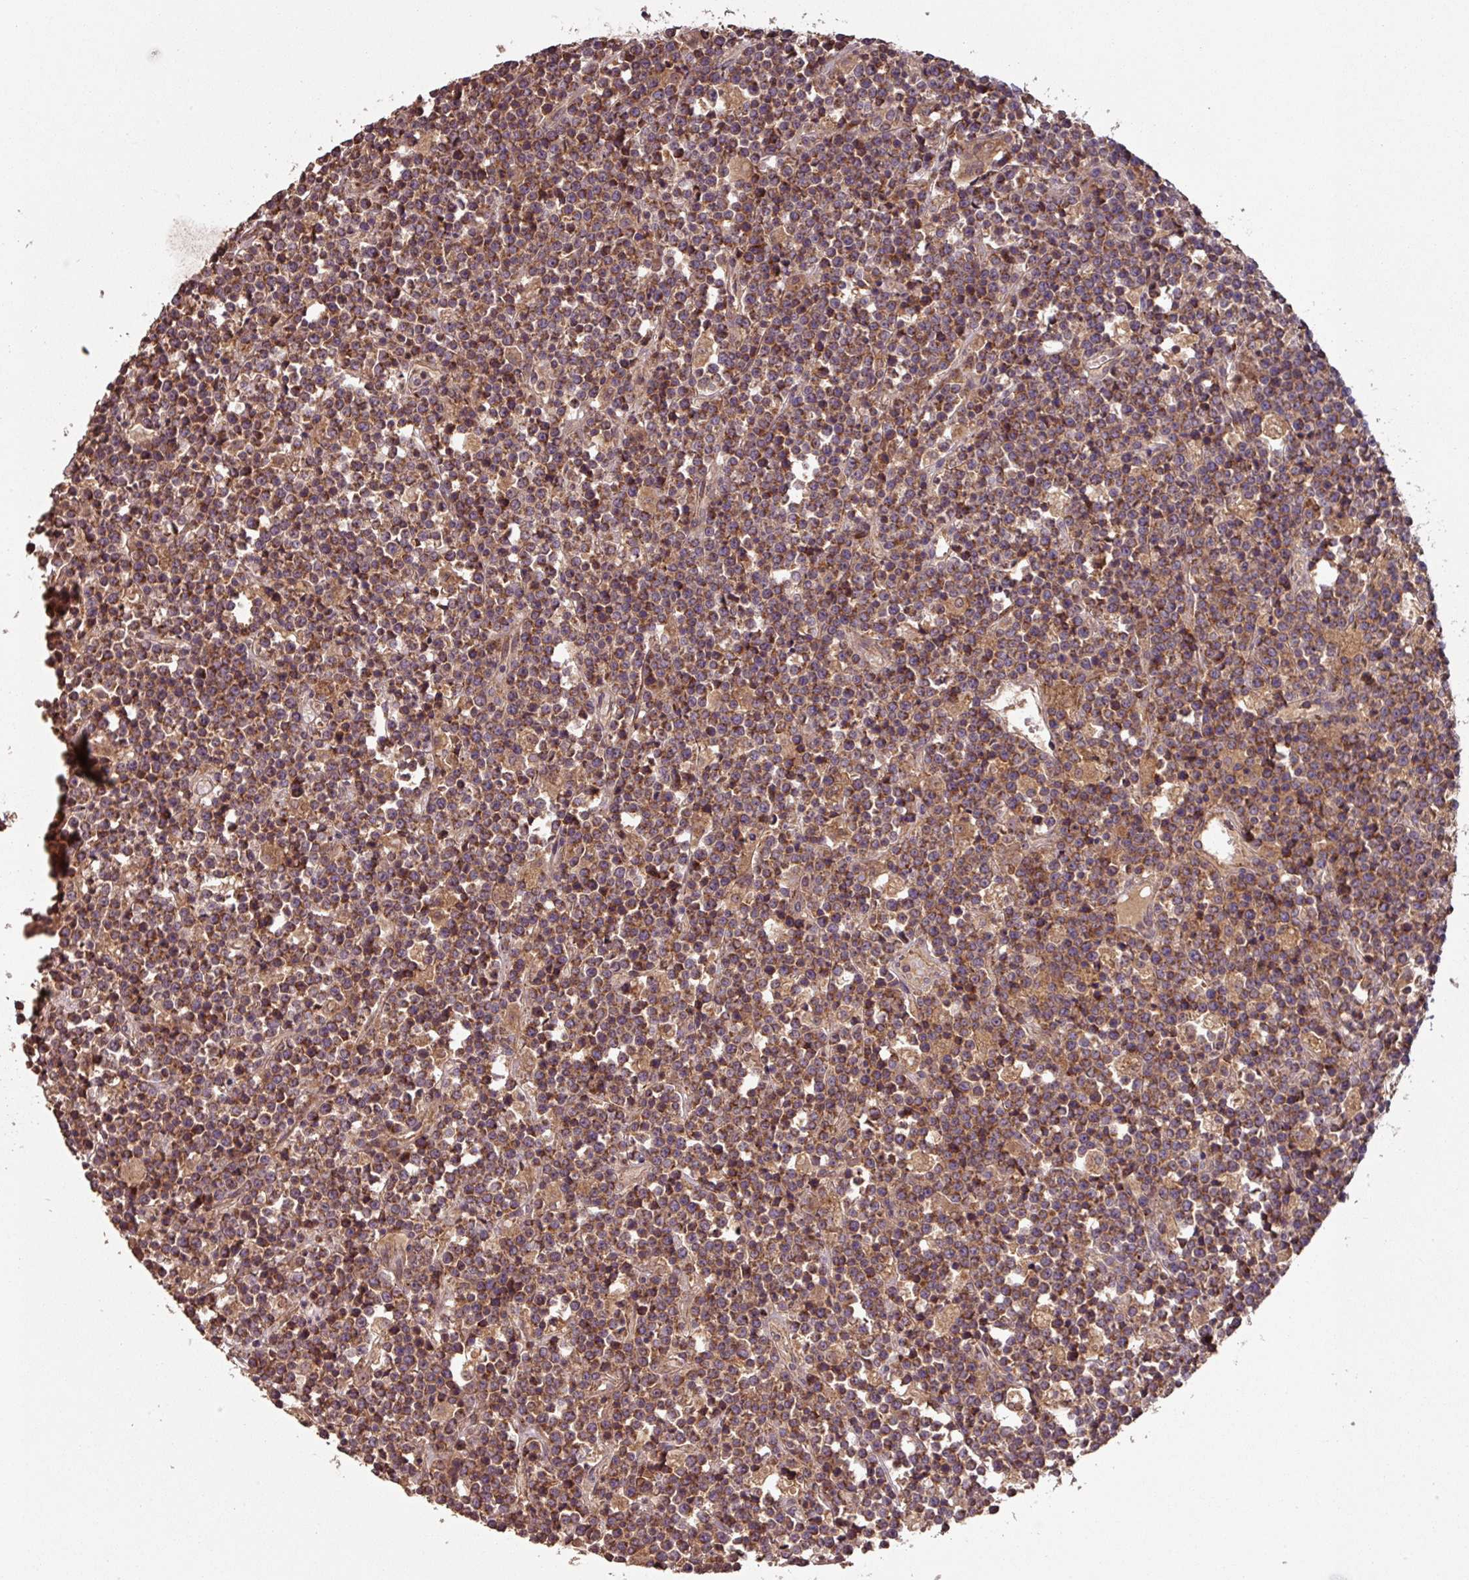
{"staining": {"intensity": "strong", "quantity": ">75%", "location": "cytoplasmic/membranous"}, "tissue": "lymphoma", "cell_type": "Tumor cells", "image_type": "cancer", "snomed": [{"axis": "morphology", "description": "Malignant lymphoma, non-Hodgkin's type, High grade"}, {"axis": "topography", "description": "Ovary"}], "caption": "Lymphoma tissue displays strong cytoplasmic/membranous expression in approximately >75% of tumor cells", "gene": "MRRF", "patient": {"sex": "female", "age": 56}}